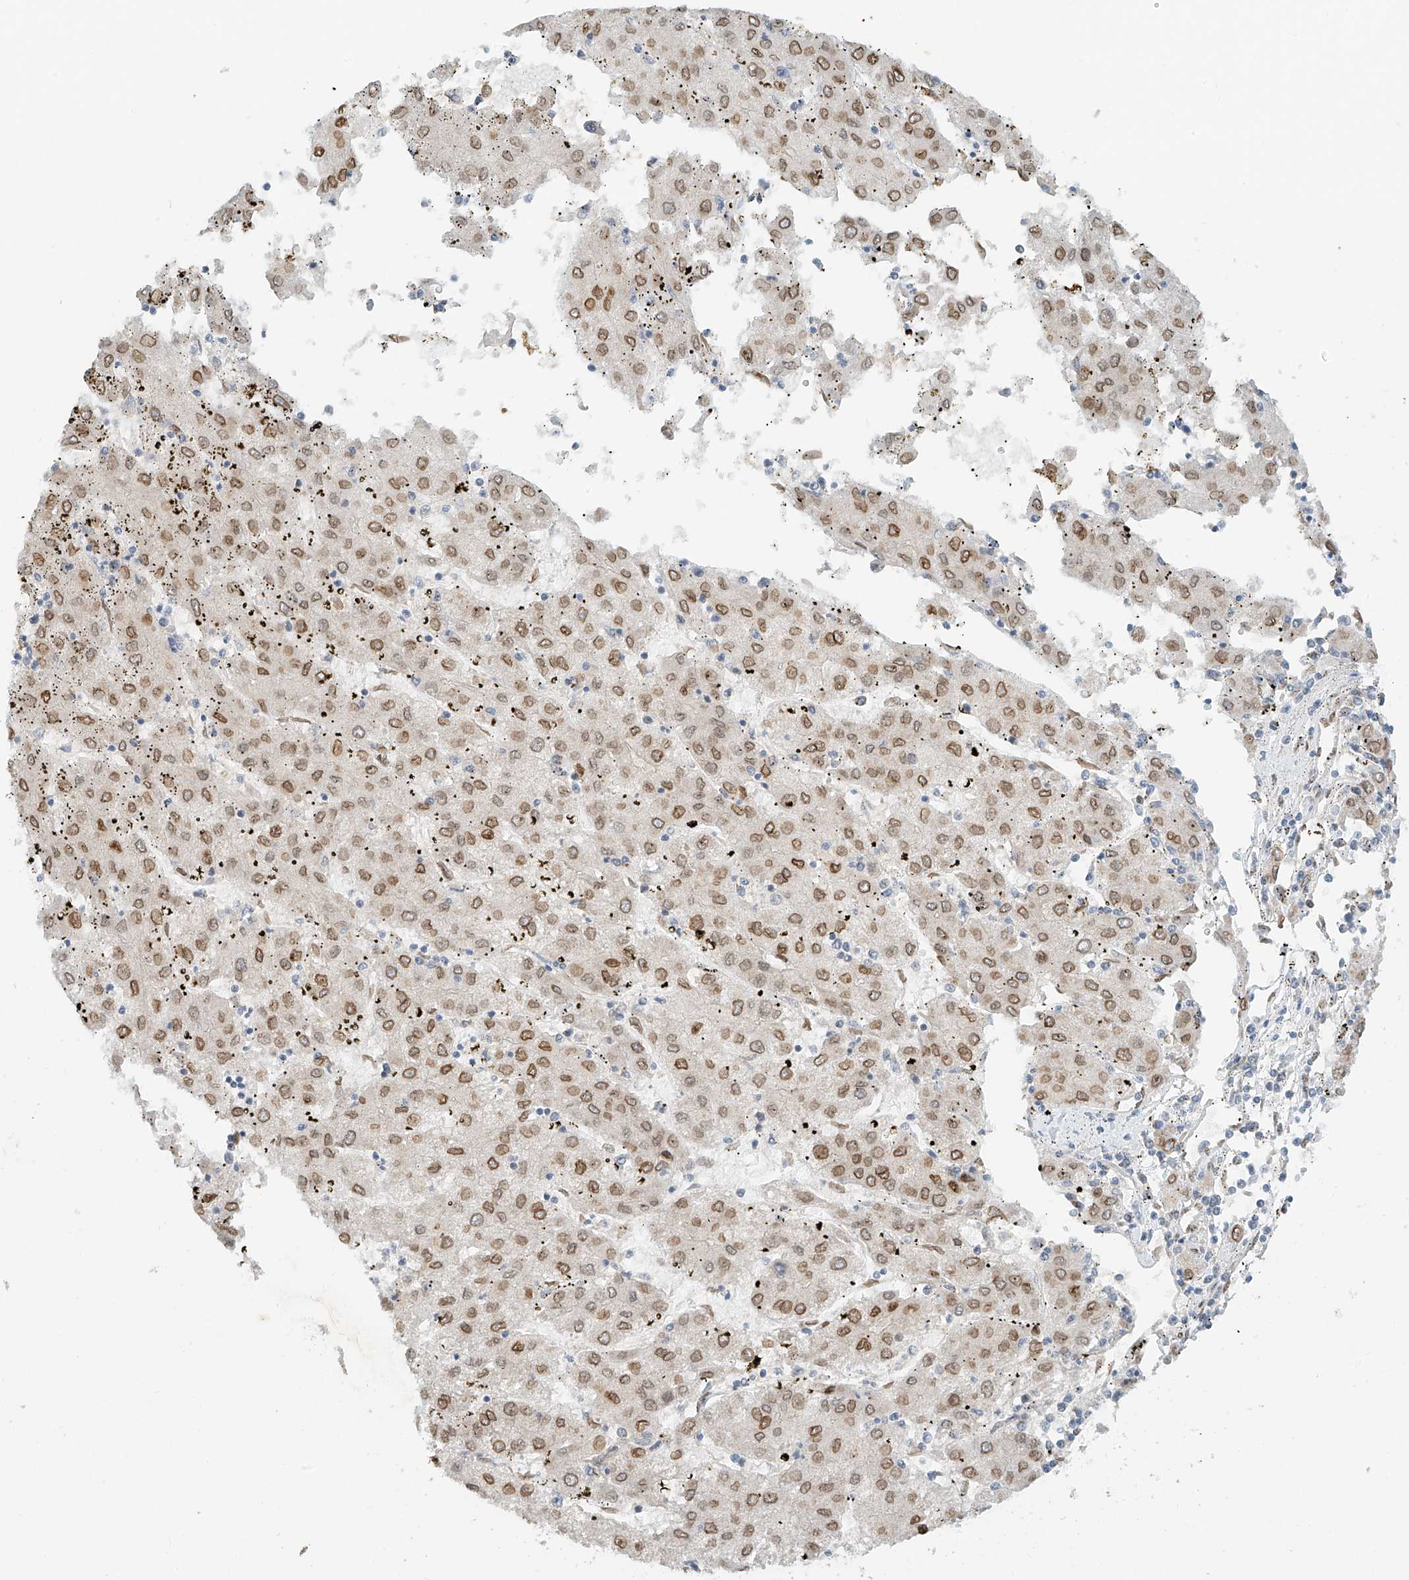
{"staining": {"intensity": "moderate", "quantity": ">75%", "location": "cytoplasmic/membranous,nuclear"}, "tissue": "liver cancer", "cell_type": "Tumor cells", "image_type": "cancer", "snomed": [{"axis": "morphology", "description": "Carcinoma, Hepatocellular, NOS"}, {"axis": "topography", "description": "Liver"}], "caption": "Human liver hepatocellular carcinoma stained for a protein (brown) reveals moderate cytoplasmic/membranous and nuclear positive staining in approximately >75% of tumor cells.", "gene": "STARD9", "patient": {"sex": "male", "age": 72}}